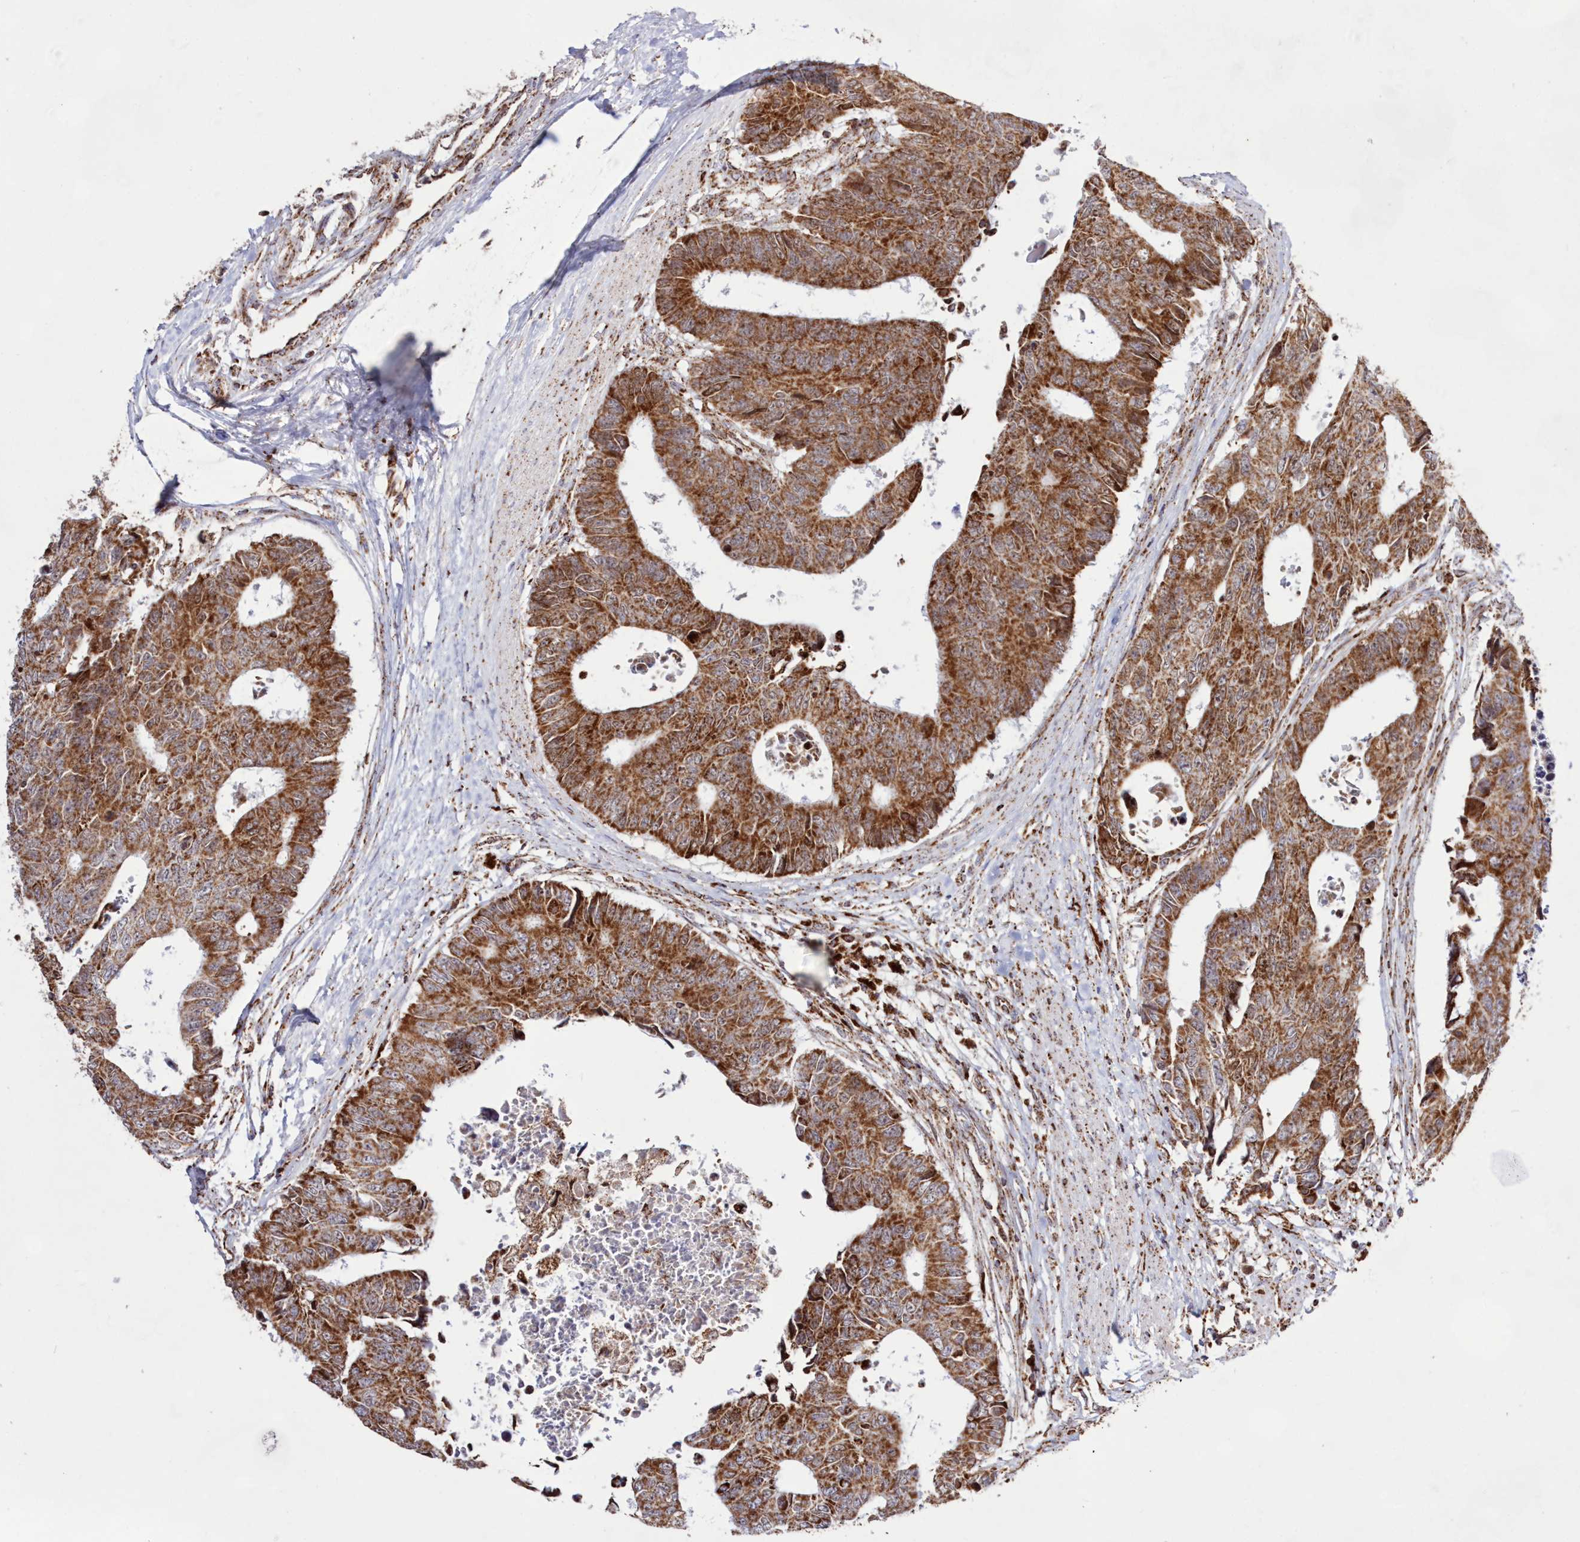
{"staining": {"intensity": "moderate", "quantity": ">75%", "location": "cytoplasmic/membranous"}, "tissue": "colorectal cancer", "cell_type": "Tumor cells", "image_type": "cancer", "snomed": [{"axis": "morphology", "description": "Adenocarcinoma, NOS"}, {"axis": "topography", "description": "Rectum"}], "caption": "A high-resolution photomicrograph shows immunohistochemistry (IHC) staining of colorectal cancer, which demonstrates moderate cytoplasmic/membranous positivity in approximately >75% of tumor cells.", "gene": "HADHB", "patient": {"sex": "male", "age": 84}}